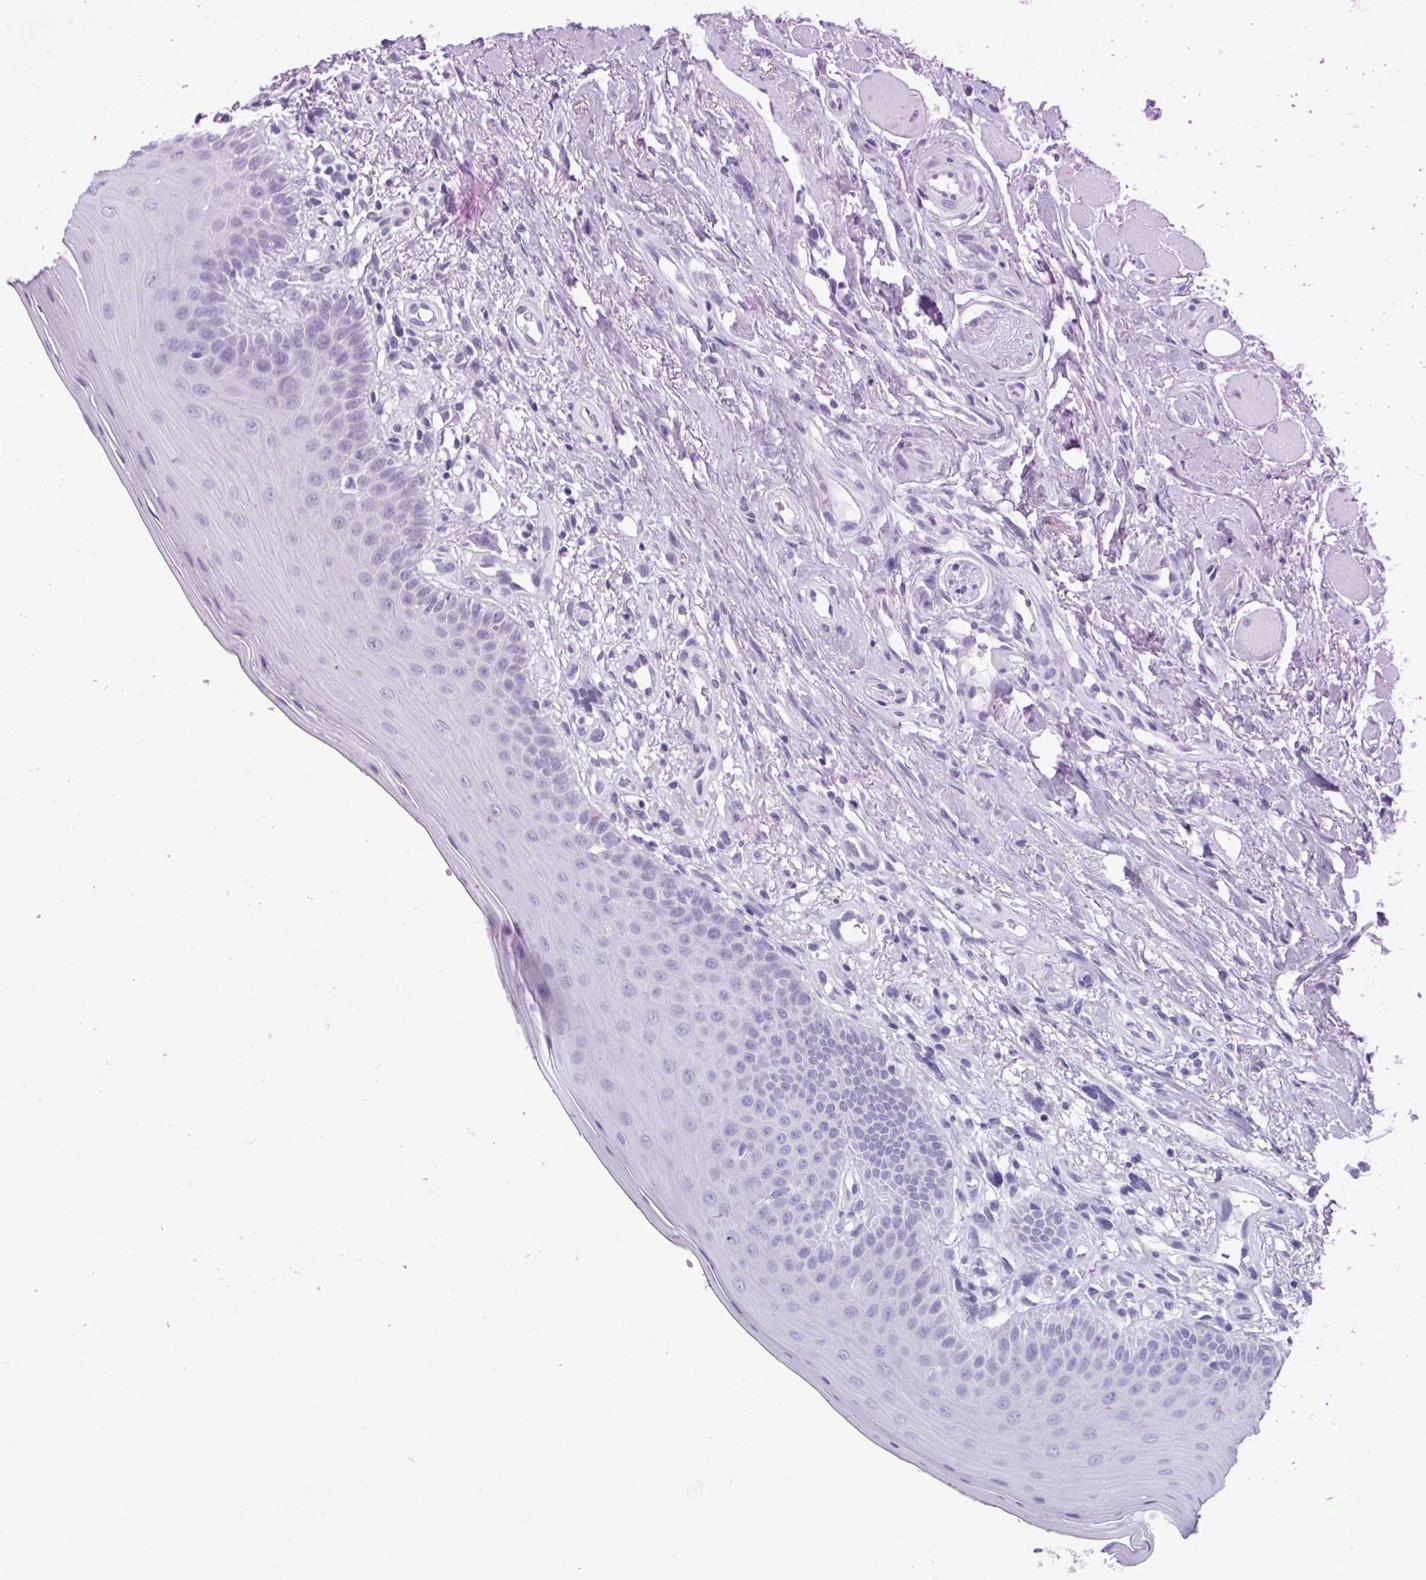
{"staining": {"intensity": "negative", "quantity": "none", "location": "none"}, "tissue": "oral mucosa", "cell_type": "Squamous epithelial cells", "image_type": "normal", "snomed": [{"axis": "morphology", "description": "Normal tissue, NOS"}, {"axis": "morphology", "description": "Normal morphology"}, {"axis": "topography", "description": "Oral tissue"}], "caption": "High power microscopy image of an IHC image of normal oral mucosa, revealing no significant positivity in squamous epithelial cells. (DAB (3,3'-diaminobenzidine) IHC visualized using brightfield microscopy, high magnification).", "gene": "ENKUR", "patient": {"sex": "female", "age": 76}}